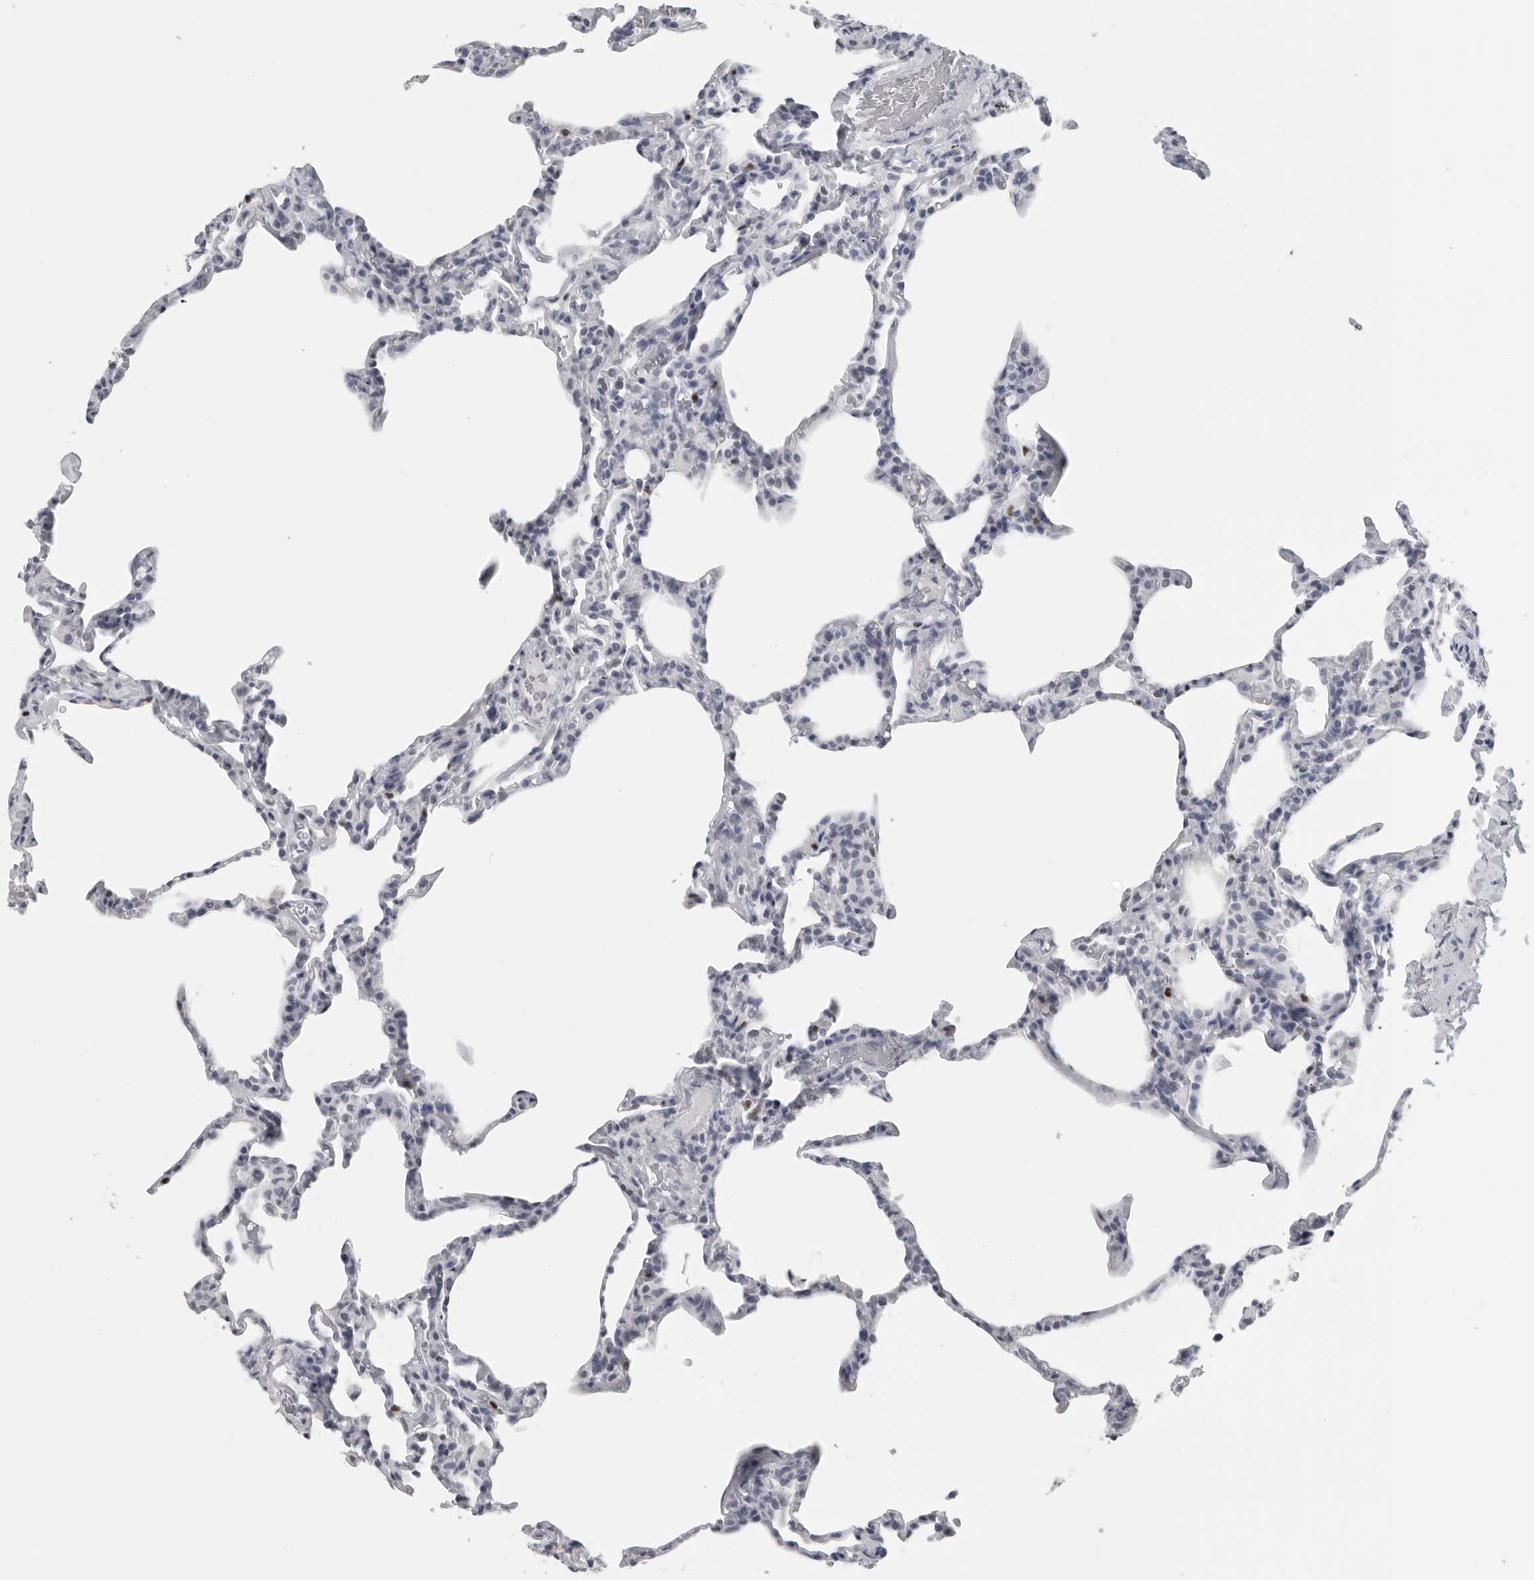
{"staining": {"intensity": "negative", "quantity": "none", "location": "none"}, "tissue": "lung", "cell_type": "Alveolar cells", "image_type": "normal", "snomed": [{"axis": "morphology", "description": "Normal tissue, NOS"}, {"axis": "topography", "description": "Lung"}], "caption": "DAB (3,3'-diaminobenzidine) immunohistochemical staining of normal human lung exhibits no significant staining in alveolar cells.", "gene": "SATB2", "patient": {"sex": "male", "age": 20}}